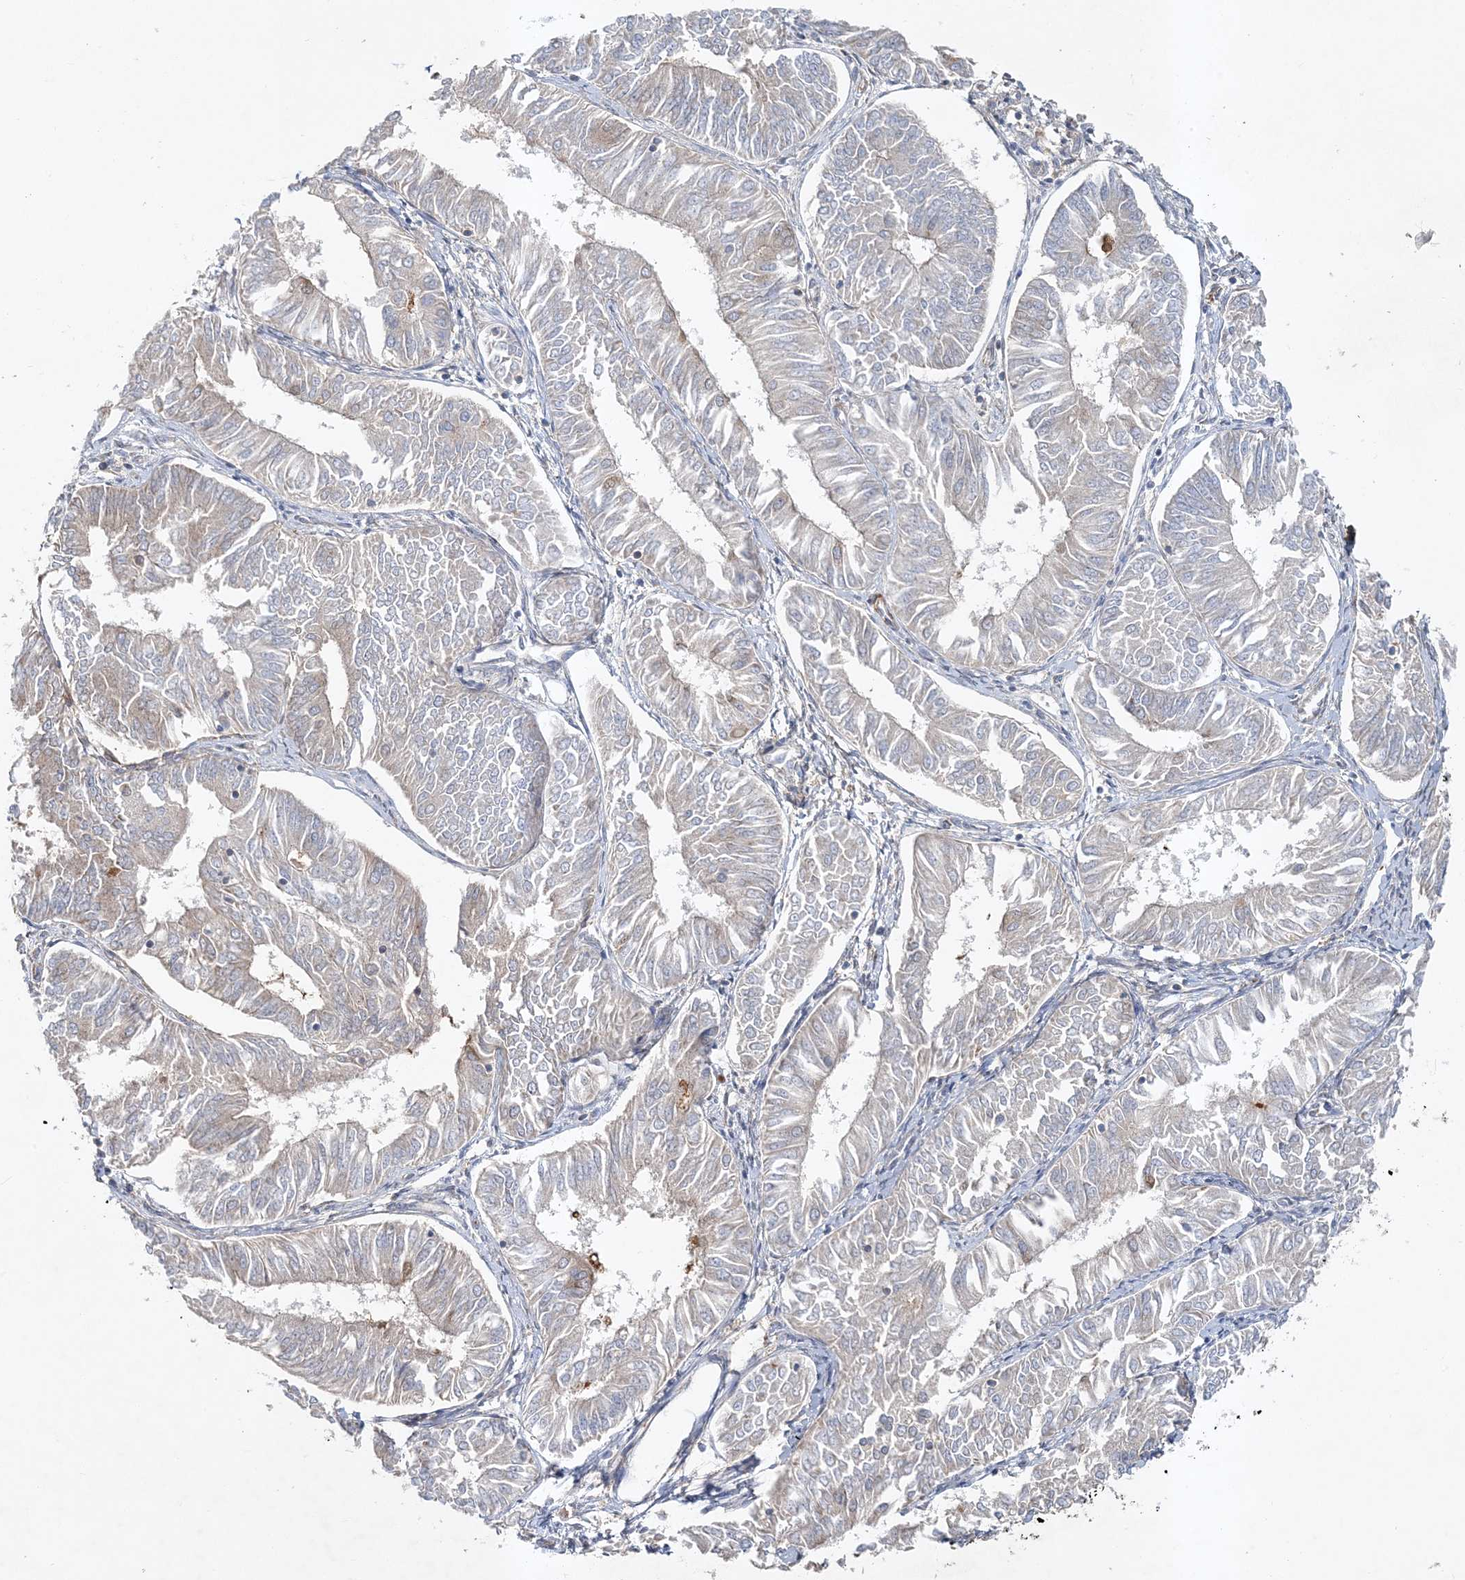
{"staining": {"intensity": "negative", "quantity": "none", "location": "none"}, "tissue": "endometrial cancer", "cell_type": "Tumor cells", "image_type": "cancer", "snomed": [{"axis": "morphology", "description": "Adenocarcinoma, NOS"}, {"axis": "topography", "description": "Endometrium"}], "caption": "High power microscopy photomicrograph of an immunohistochemistry image of endometrial cancer, revealing no significant expression in tumor cells.", "gene": "LEXM", "patient": {"sex": "female", "age": 58}}